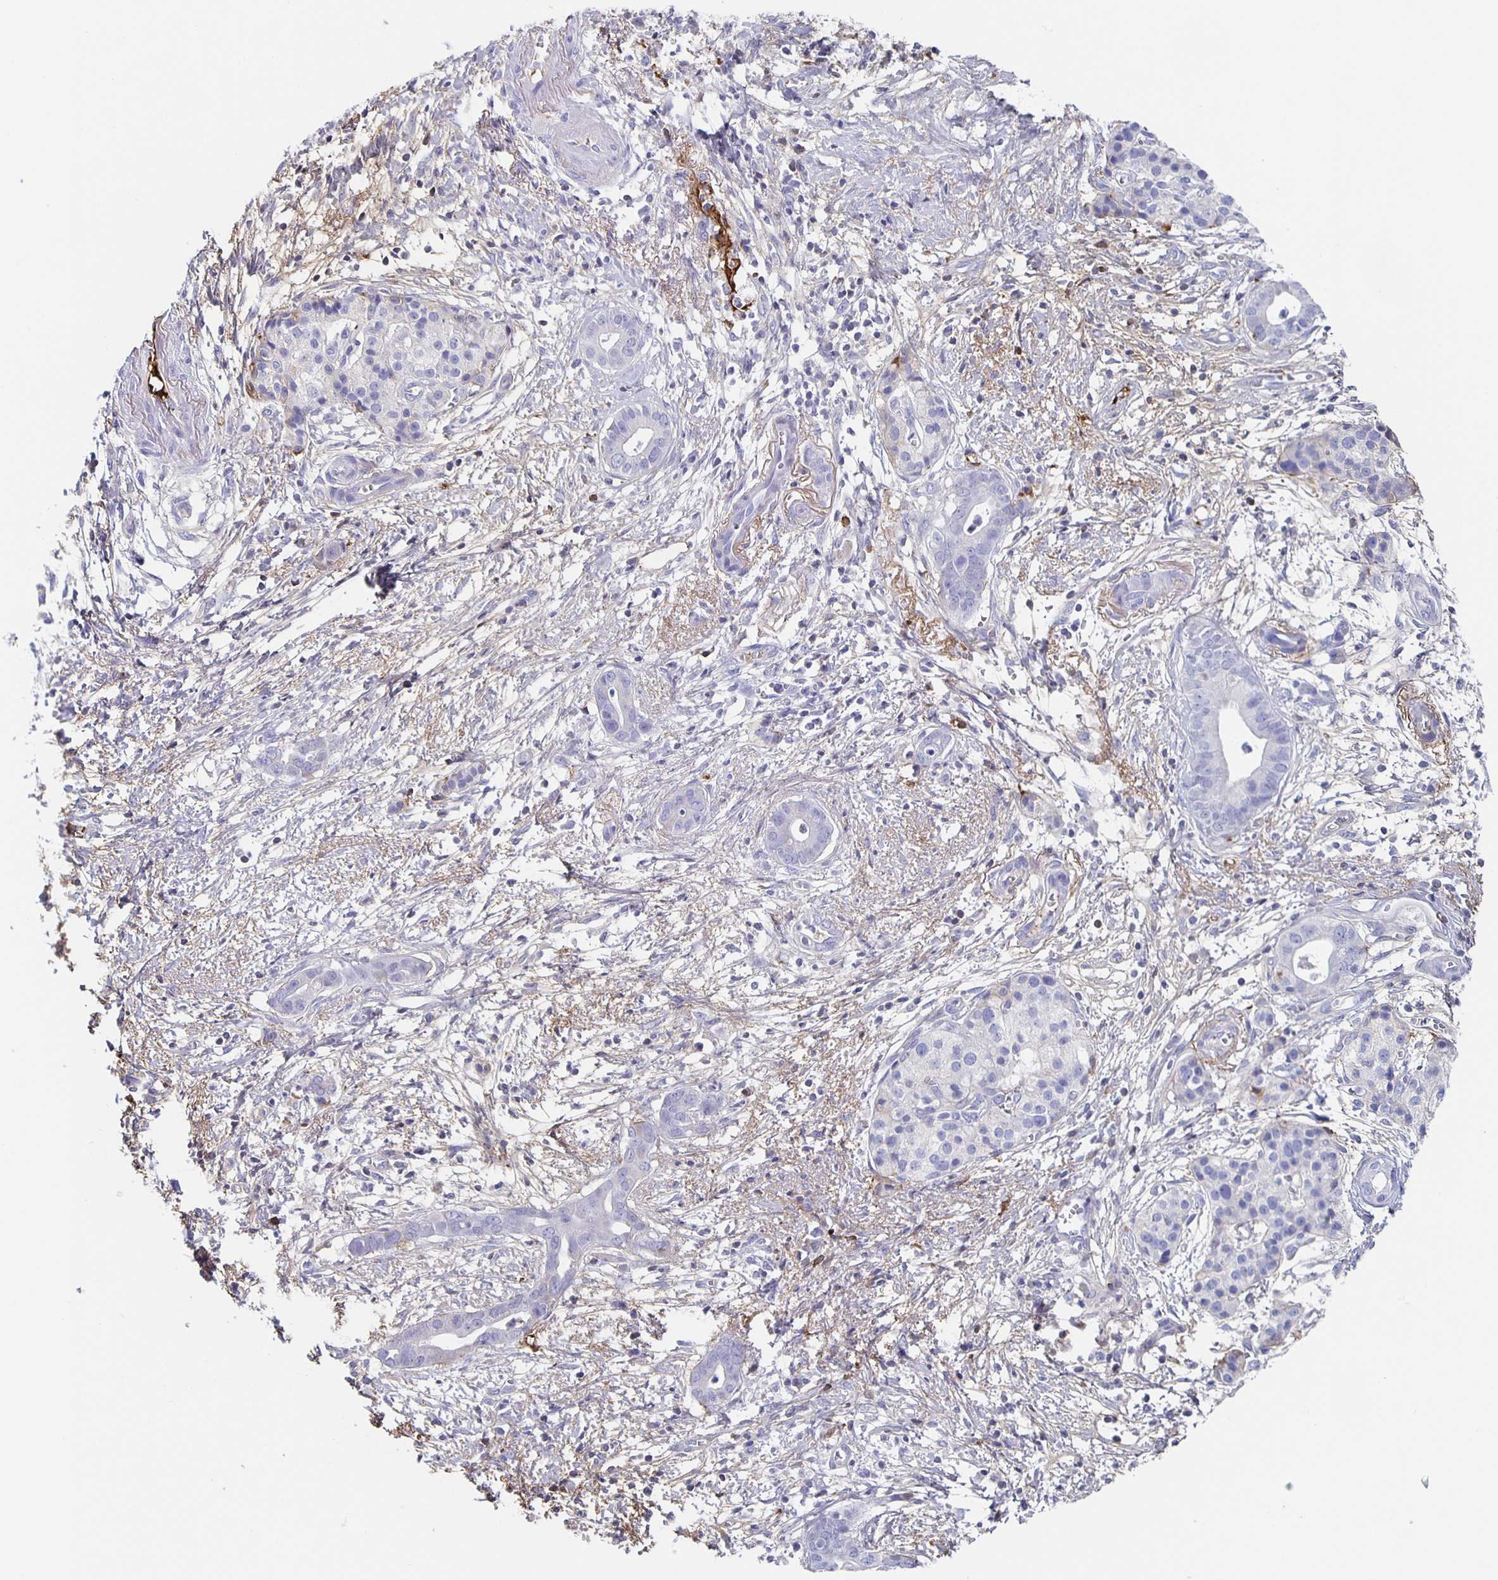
{"staining": {"intensity": "negative", "quantity": "none", "location": "none"}, "tissue": "pancreatic cancer", "cell_type": "Tumor cells", "image_type": "cancer", "snomed": [{"axis": "morphology", "description": "Adenocarcinoma, NOS"}, {"axis": "topography", "description": "Pancreas"}], "caption": "Protein analysis of pancreatic cancer reveals no significant staining in tumor cells.", "gene": "FGA", "patient": {"sex": "male", "age": 61}}